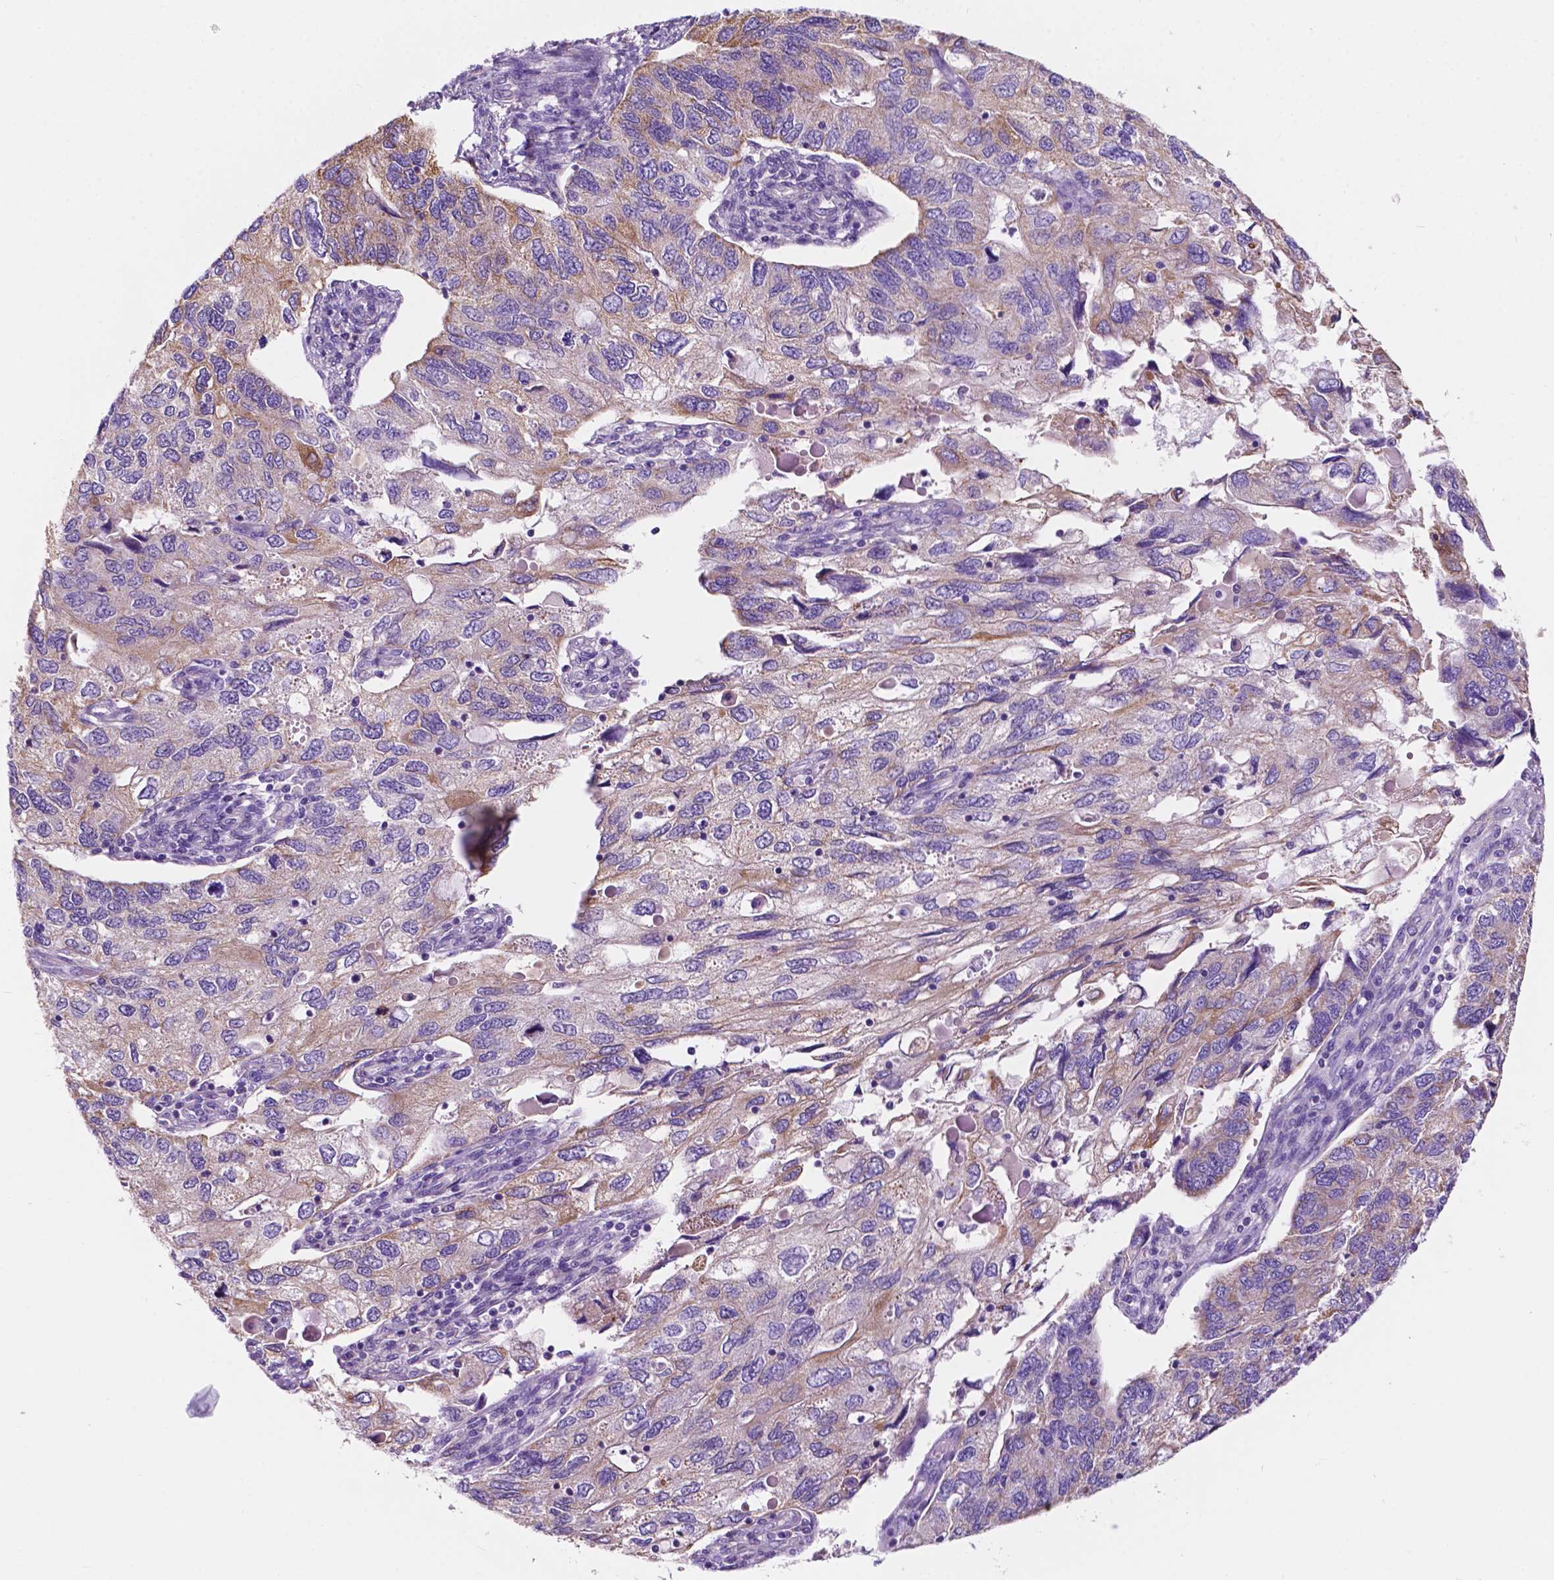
{"staining": {"intensity": "weak", "quantity": "<25%", "location": "cytoplasmic/membranous"}, "tissue": "endometrial cancer", "cell_type": "Tumor cells", "image_type": "cancer", "snomed": [{"axis": "morphology", "description": "Carcinoma, NOS"}, {"axis": "topography", "description": "Uterus"}], "caption": "Tumor cells show no significant protein staining in endometrial carcinoma.", "gene": "TRPV5", "patient": {"sex": "female", "age": 76}}